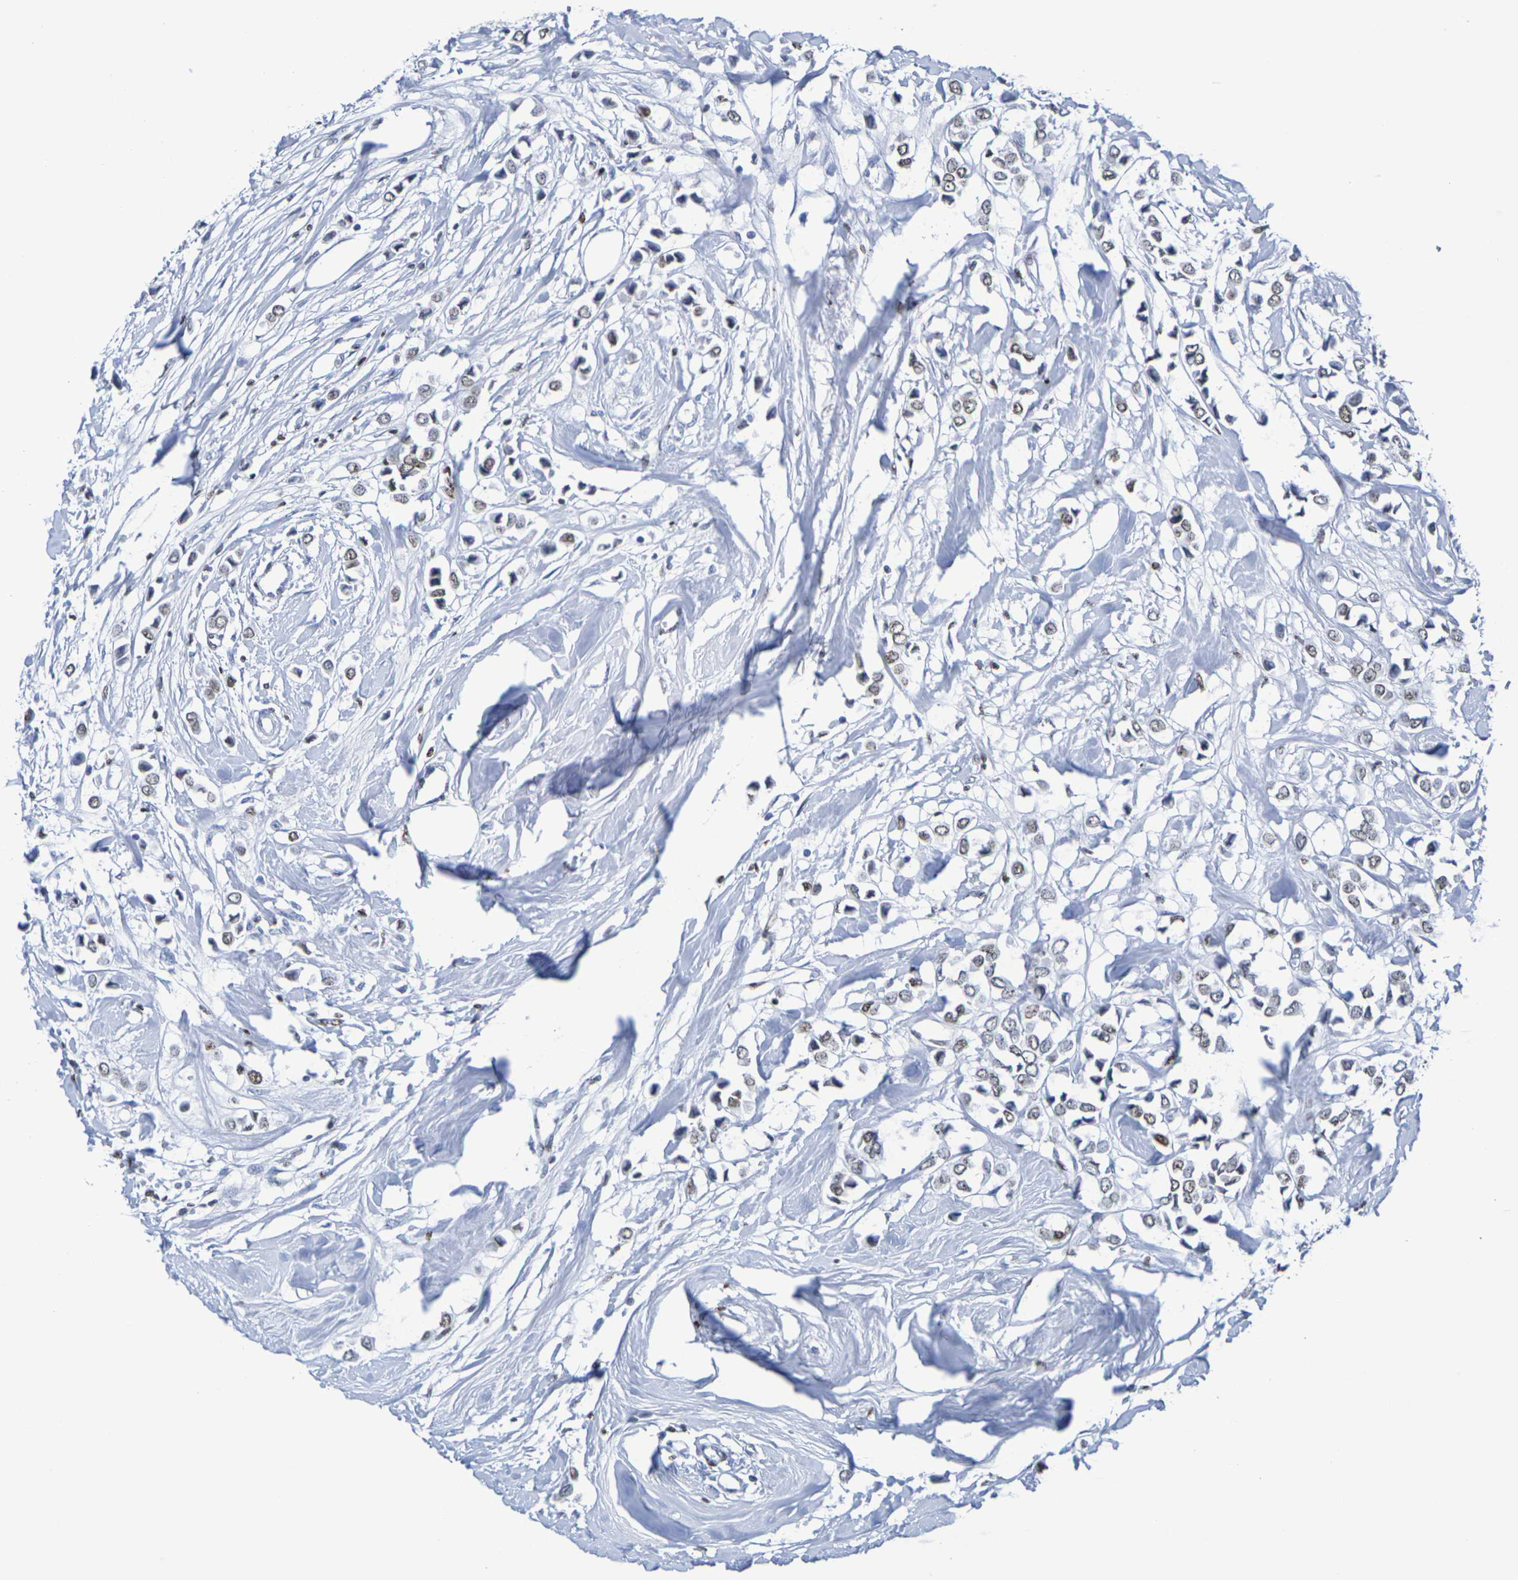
{"staining": {"intensity": "weak", "quantity": ">75%", "location": "nuclear"}, "tissue": "breast cancer", "cell_type": "Tumor cells", "image_type": "cancer", "snomed": [{"axis": "morphology", "description": "Lobular carcinoma"}, {"axis": "topography", "description": "Breast"}], "caption": "Tumor cells display weak nuclear staining in about >75% of cells in breast cancer (lobular carcinoma).", "gene": "H1-5", "patient": {"sex": "female", "age": 51}}